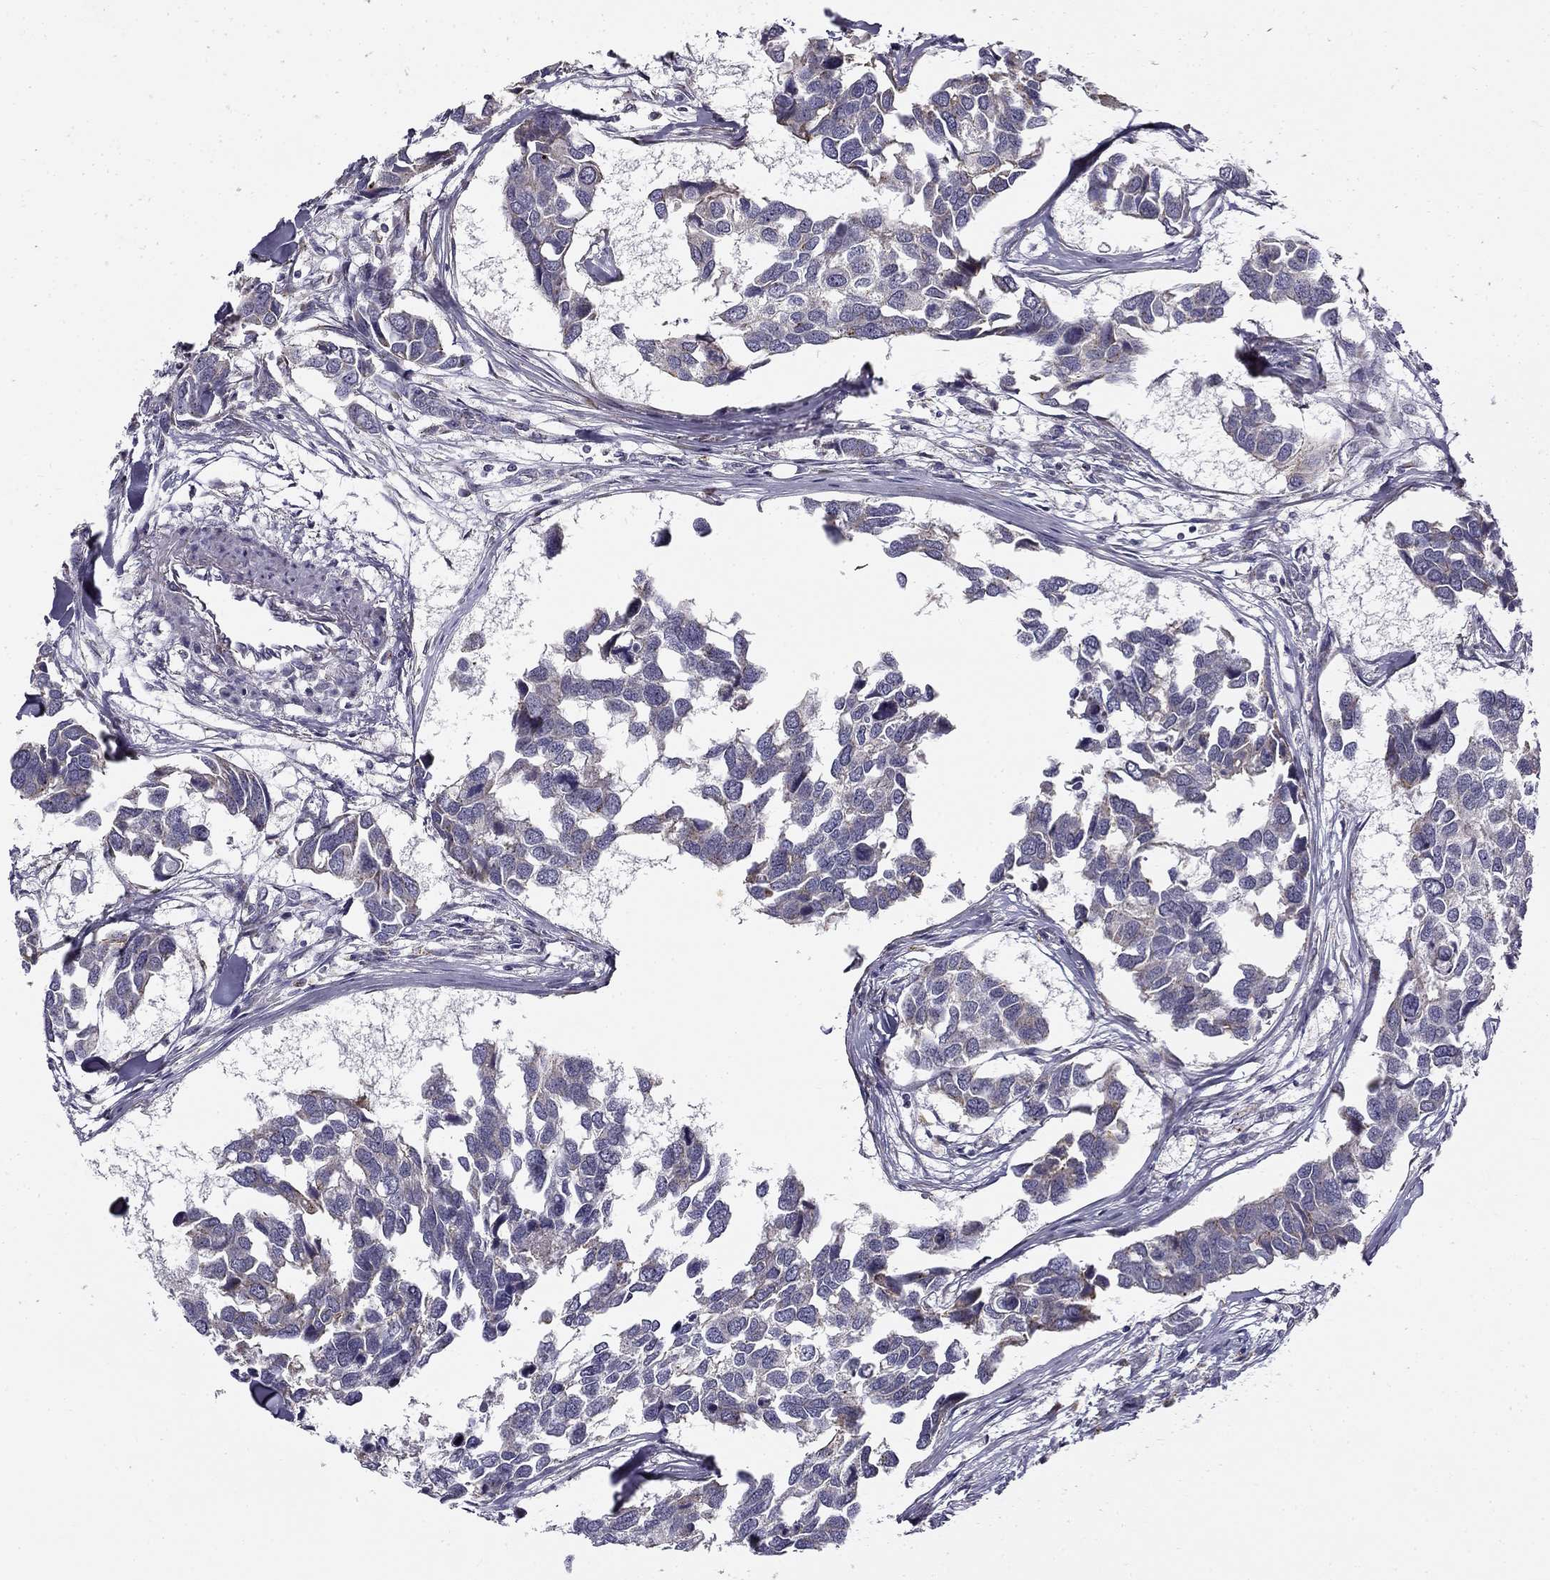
{"staining": {"intensity": "negative", "quantity": "none", "location": "none"}, "tissue": "breast cancer", "cell_type": "Tumor cells", "image_type": "cancer", "snomed": [{"axis": "morphology", "description": "Duct carcinoma"}, {"axis": "topography", "description": "Breast"}], "caption": "IHC of human breast invasive ductal carcinoma shows no expression in tumor cells.", "gene": "CNR1", "patient": {"sex": "female", "age": 83}}